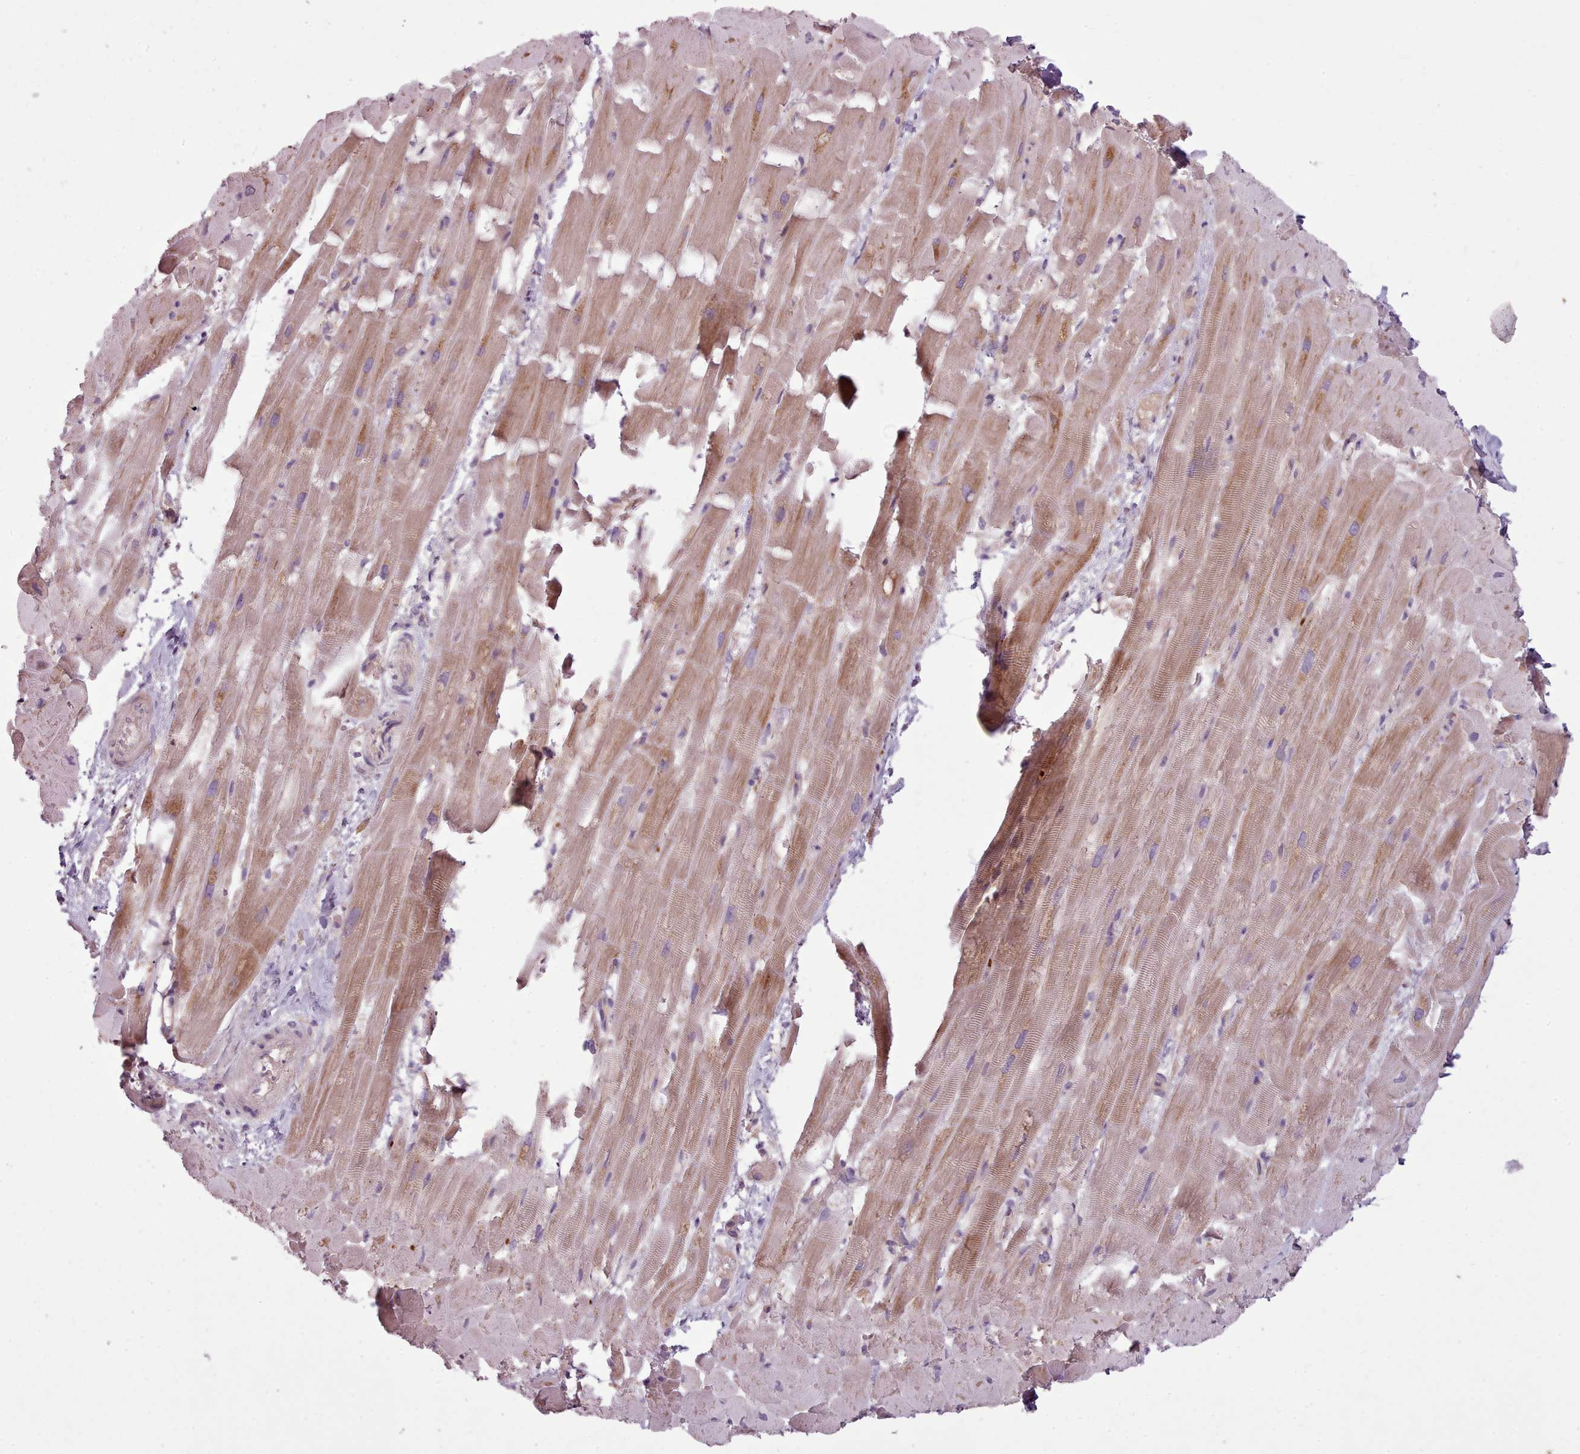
{"staining": {"intensity": "moderate", "quantity": ">75%", "location": "cytoplasmic/membranous"}, "tissue": "heart muscle", "cell_type": "Cardiomyocytes", "image_type": "normal", "snomed": [{"axis": "morphology", "description": "Normal tissue, NOS"}, {"axis": "topography", "description": "Heart"}], "caption": "Protein expression analysis of benign heart muscle exhibits moderate cytoplasmic/membranous expression in about >75% of cardiomyocytes. (Stains: DAB in brown, nuclei in blue, Microscopy: brightfield microscopy at high magnification).", "gene": "LAPTM5", "patient": {"sex": "male", "age": 37}}